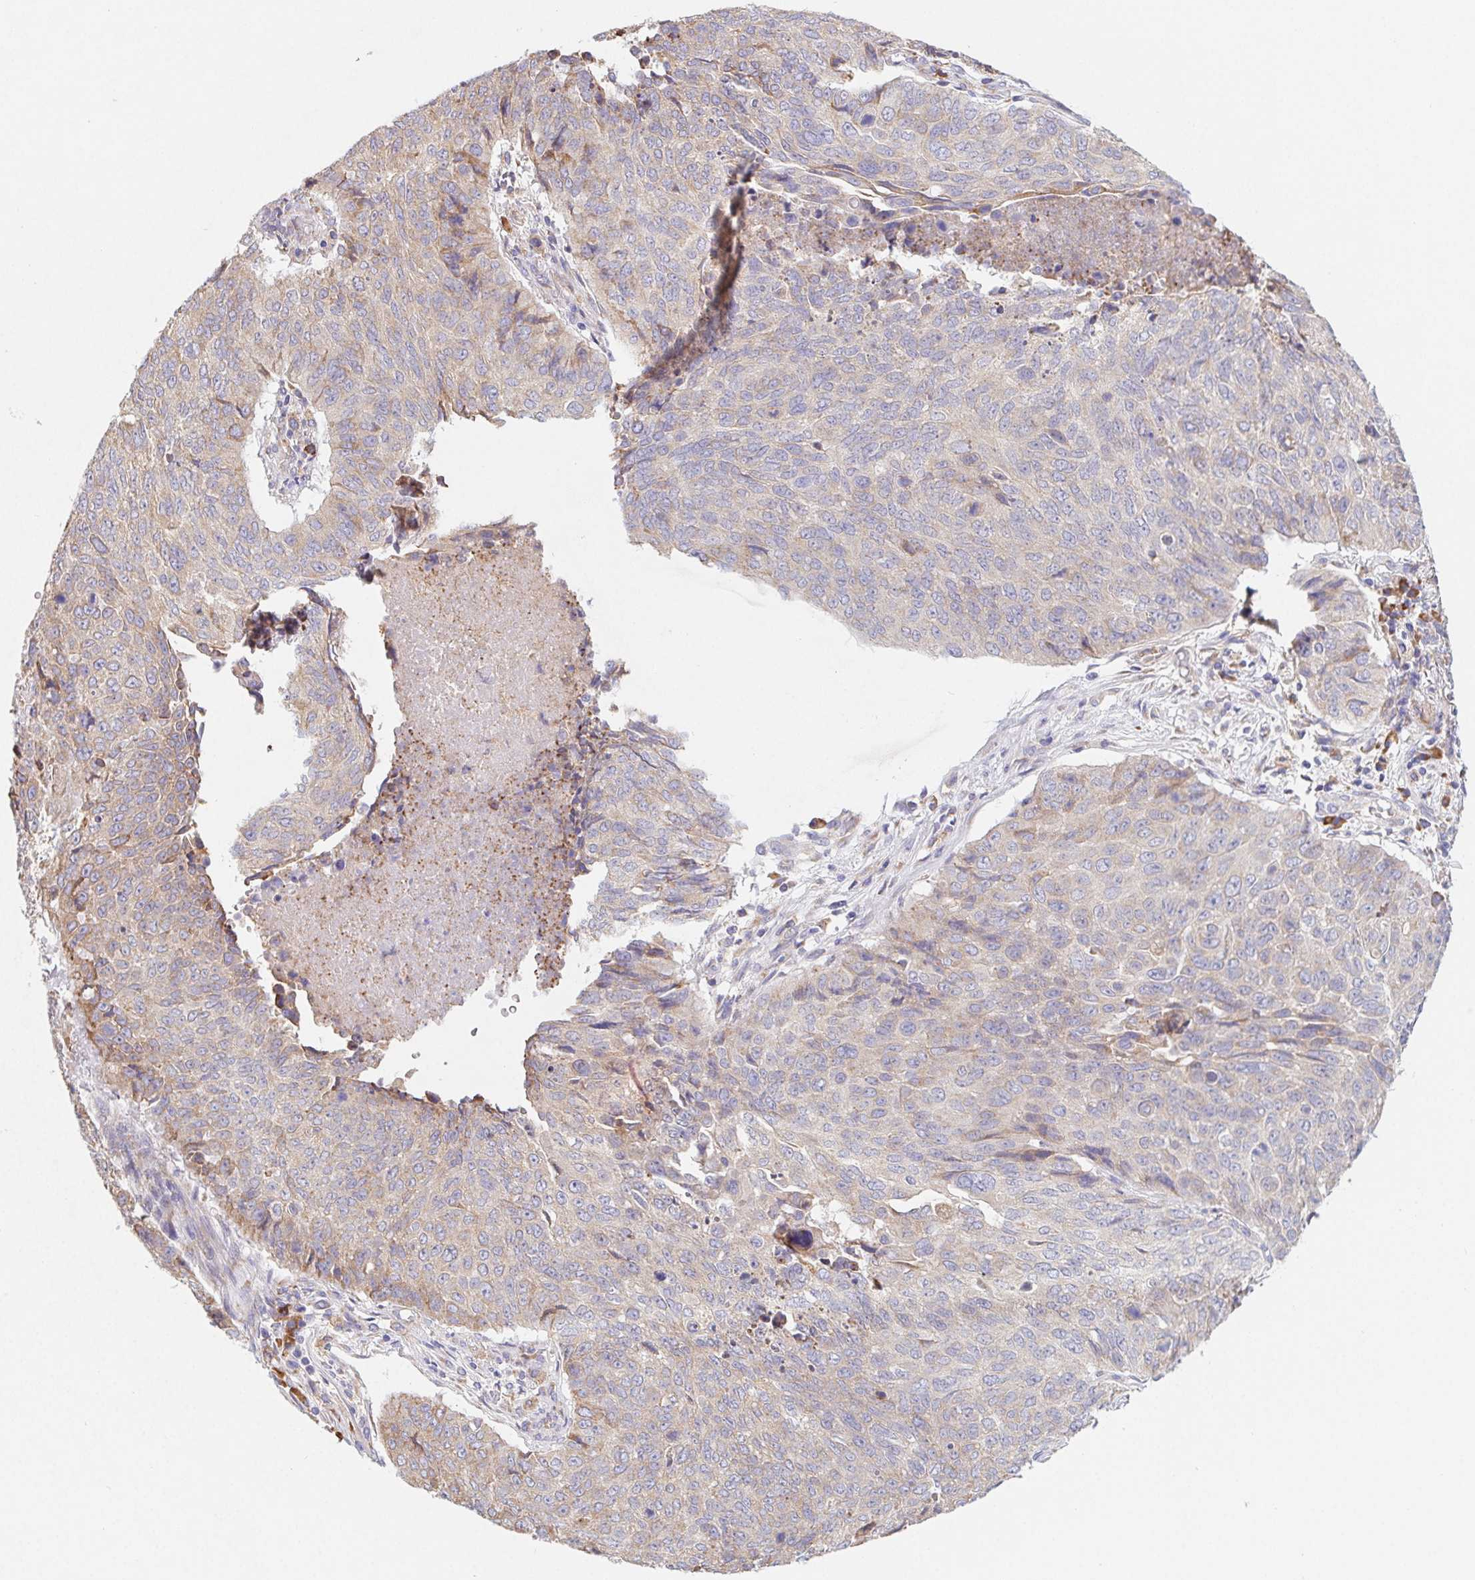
{"staining": {"intensity": "weak", "quantity": "25%-75%", "location": "cytoplasmic/membranous"}, "tissue": "lung cancer", "cell_type": "Tumor cells", "image_type": "cancer", "snomed": [{"axis": "morphology", "description": "Normal tissue, NOS"}, {"axis": "morphology", "description": "Squamous cell carcinoma, NOS"}, {"axis": "topography", "description": "Bronchus"}, {"axis": "topography", "description": "Lung"}], "caption": "Immunohistochemistry (IHC) staining of squamous cell carcinoma (lung), which reveals low levels of weak cytoplasmic/membranous expression in approximately 25%-75% of tumor cells indicating weak cytoplasmic/membranous protein expression. The staining was performed using DAB (3,3'-diaminobenzidine) (brown) for protein detection and nuclei were counterstained in hematoxylin (blue).", "gene": "ADAM8", "patient": {"sex": "male", "age": 64}}